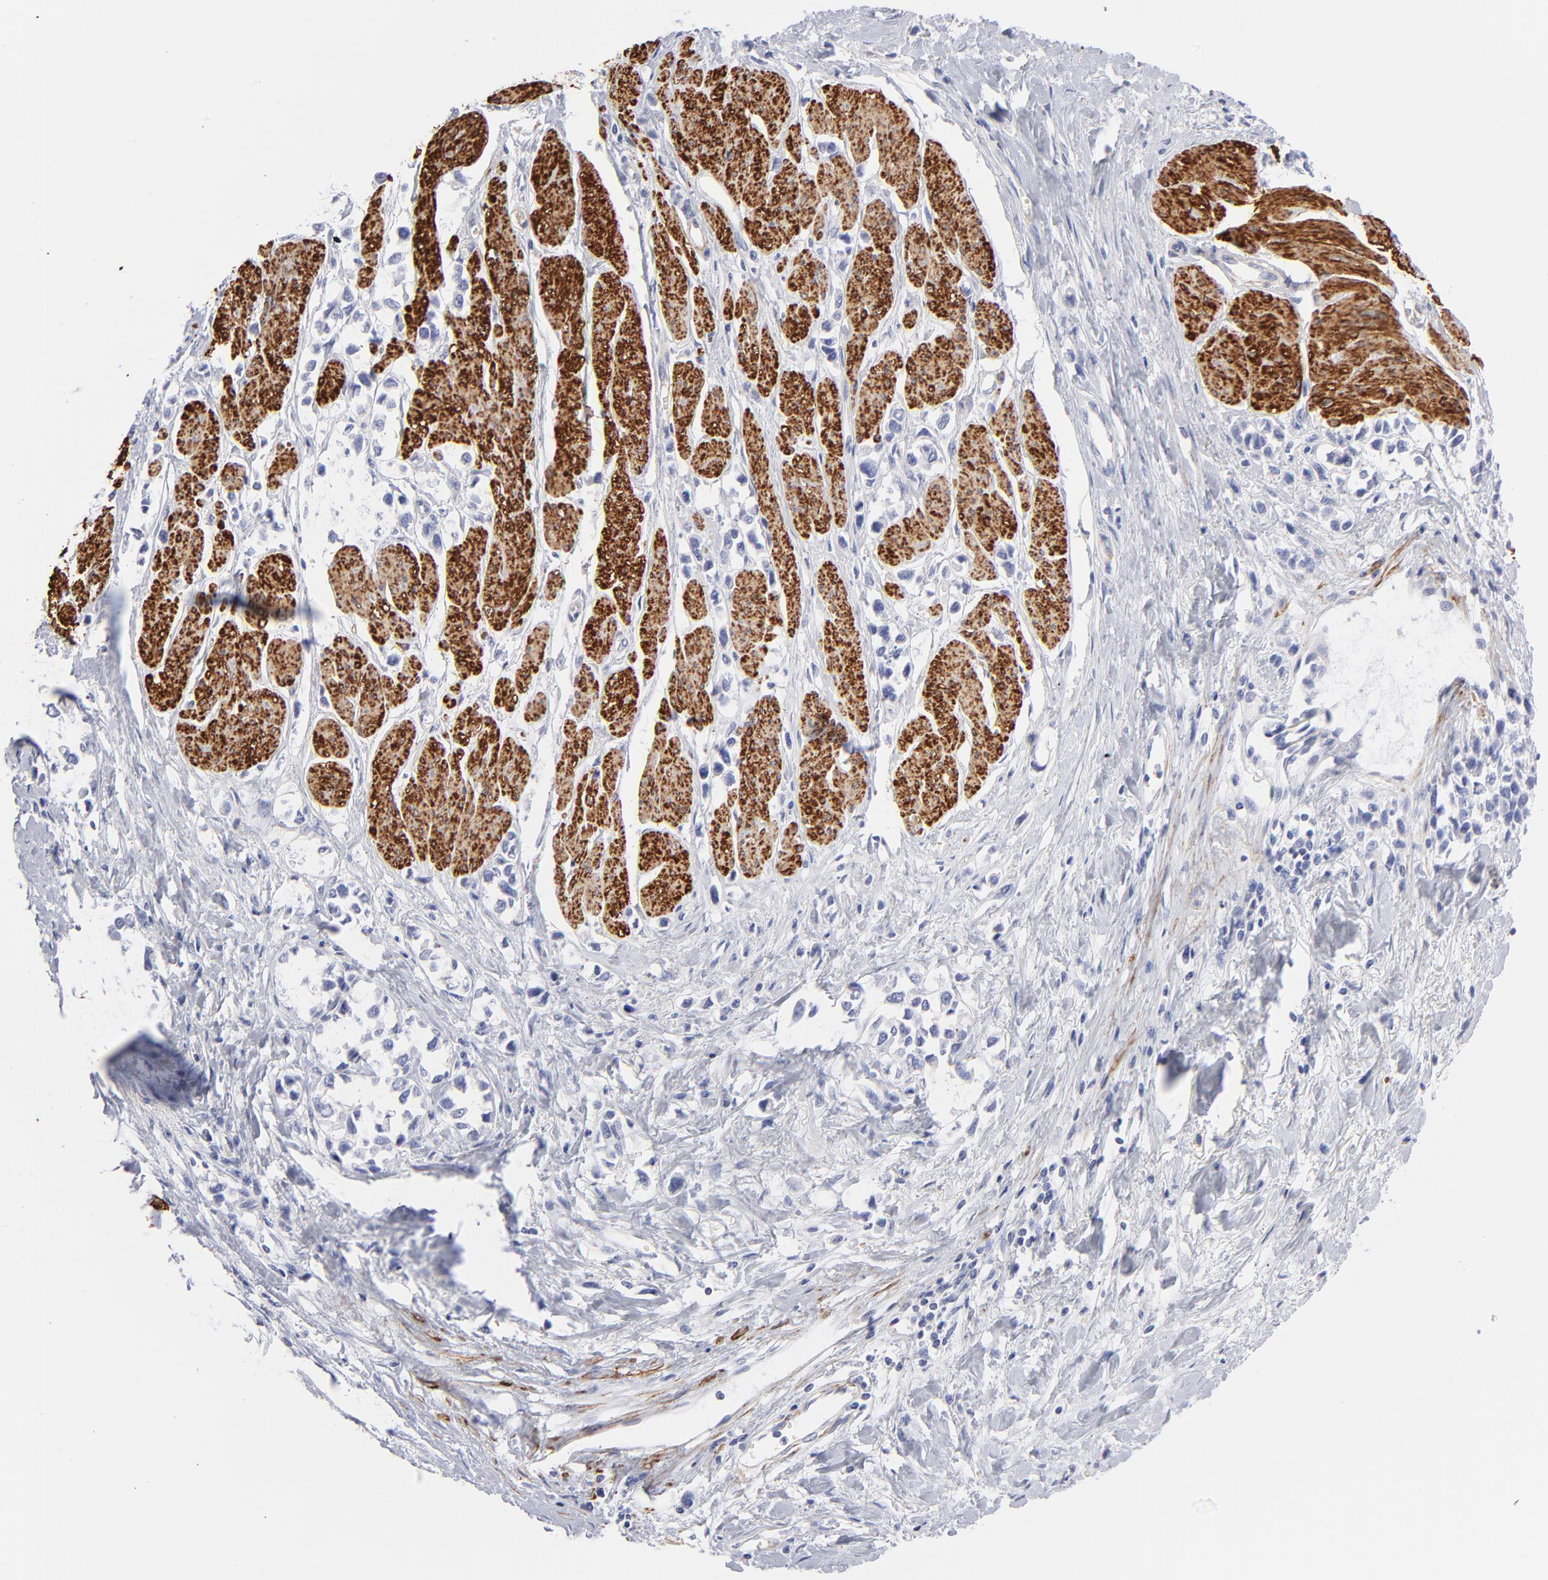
{"staining": {"intensity": "negative", "quantity": "none", "location": "none"}, "tissue": "stomach cancer", "cell_type": "Tumor cells", "image_type": "cancer", "snomed": [{"axis": "morphology", "description": "Adenocarcinoma, NOS"}, {"axis": "topography", "description": "Stomach, upper"}], "caption": "Human stomach adenocarcinoma stained for a protein using immunohistochemistry demonstrates no positivity in tumor cells.", "gene": "ACTA2", "patient": {"sex": "male", "age": 76}}